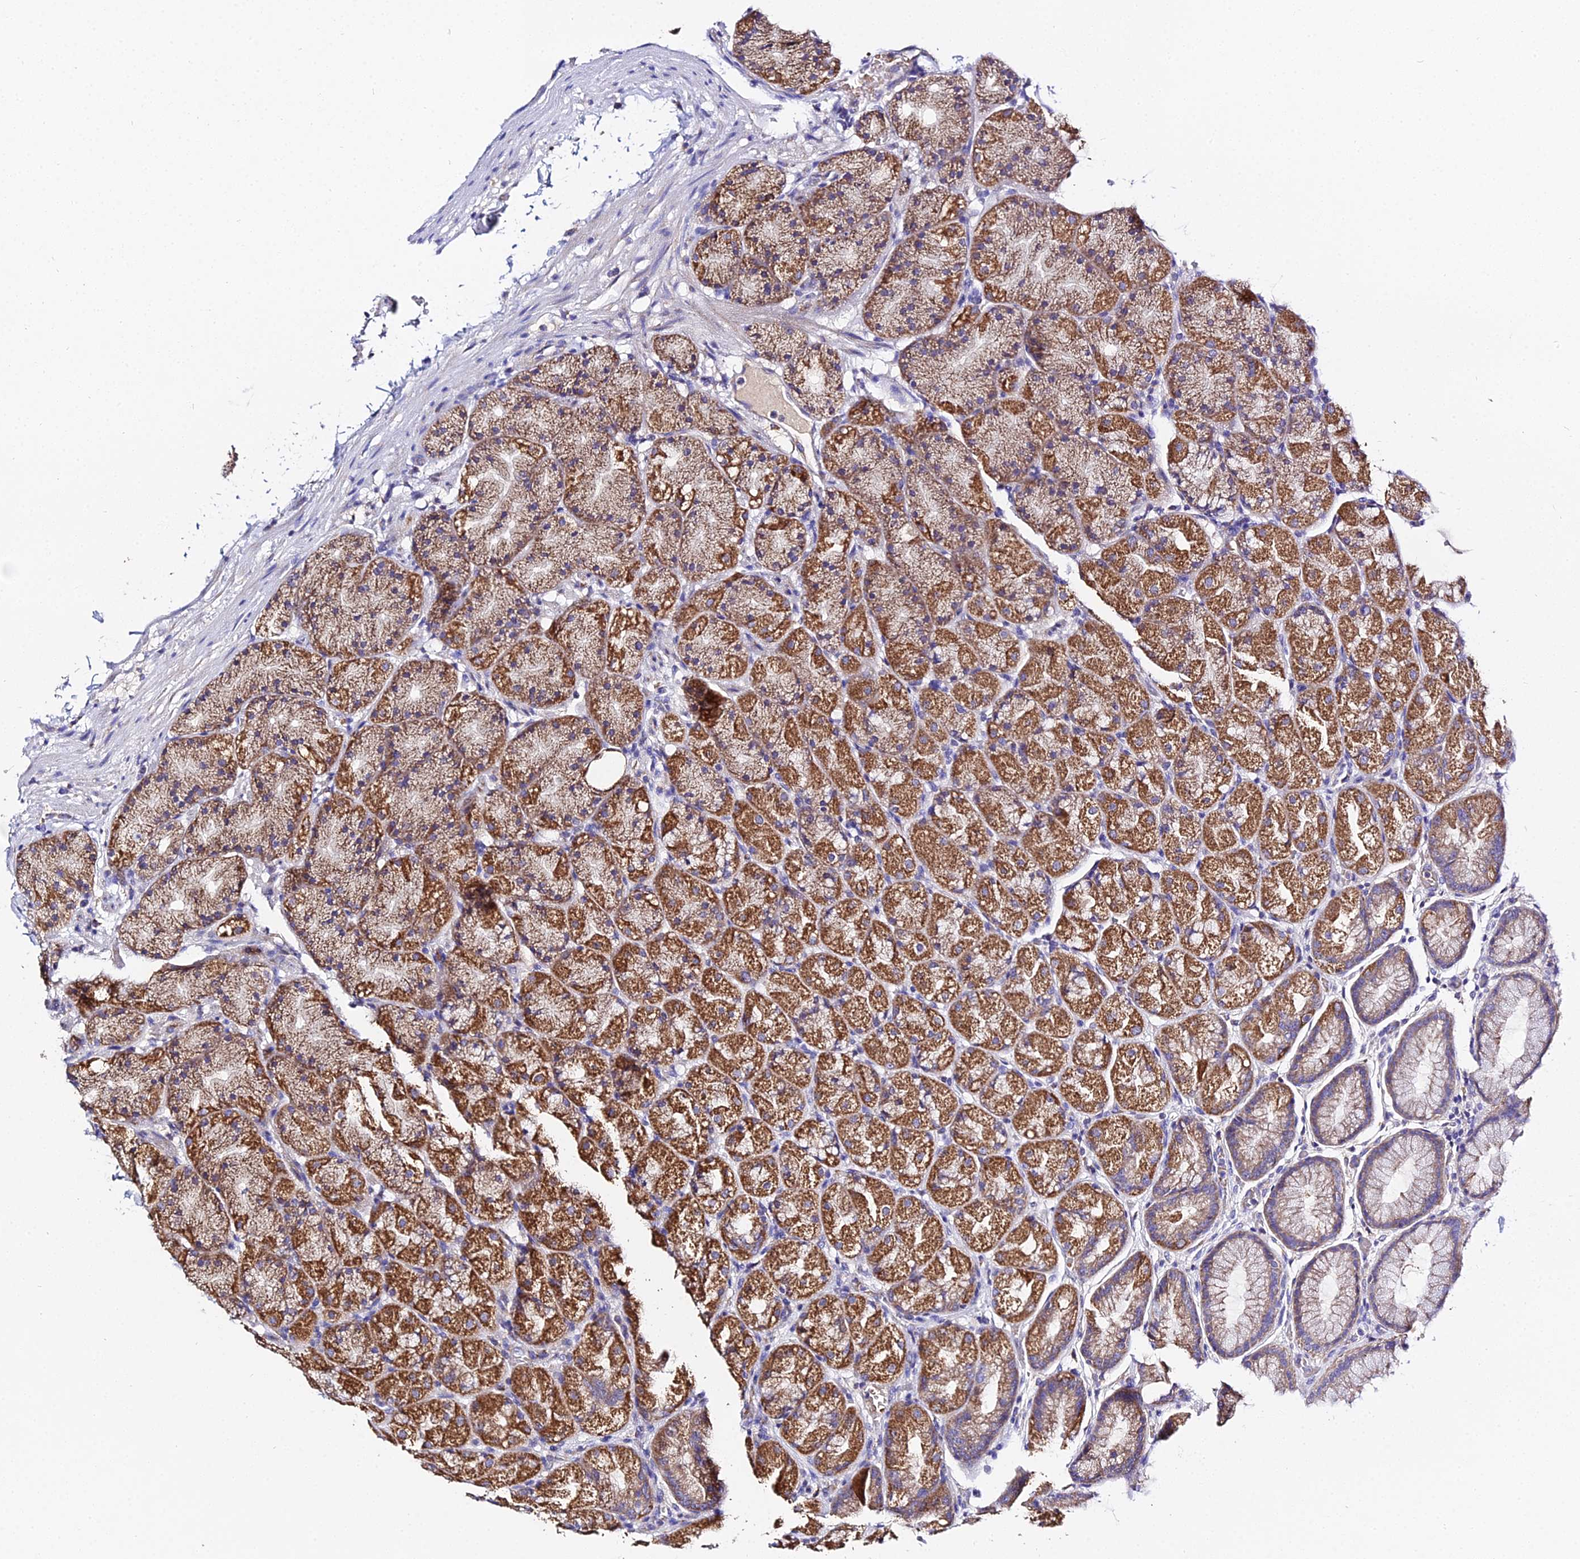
{"staining": {"intensity": "strong", "quantity": "25%-75%", "location": "cytoplasmic/membranous"}, "tissue": "stomach", "cell_type": "Glandular cells", "image_type": "normal", "snomed": [{"axis": "morphology", "description": "Normal tissue, NOS"}, {"axis": "topography", "description": "Stomach, upper"}, {"axis": "topography", "description": "Stomach"}], "caption": "Immunohistochemical staining of benign human stomach exhibits strong cytoplasmic/membranous protein expression in about 25%-75% of glandular cells.", "gene": "TYW5", "patient": {"sex": "male", "age": 48}}